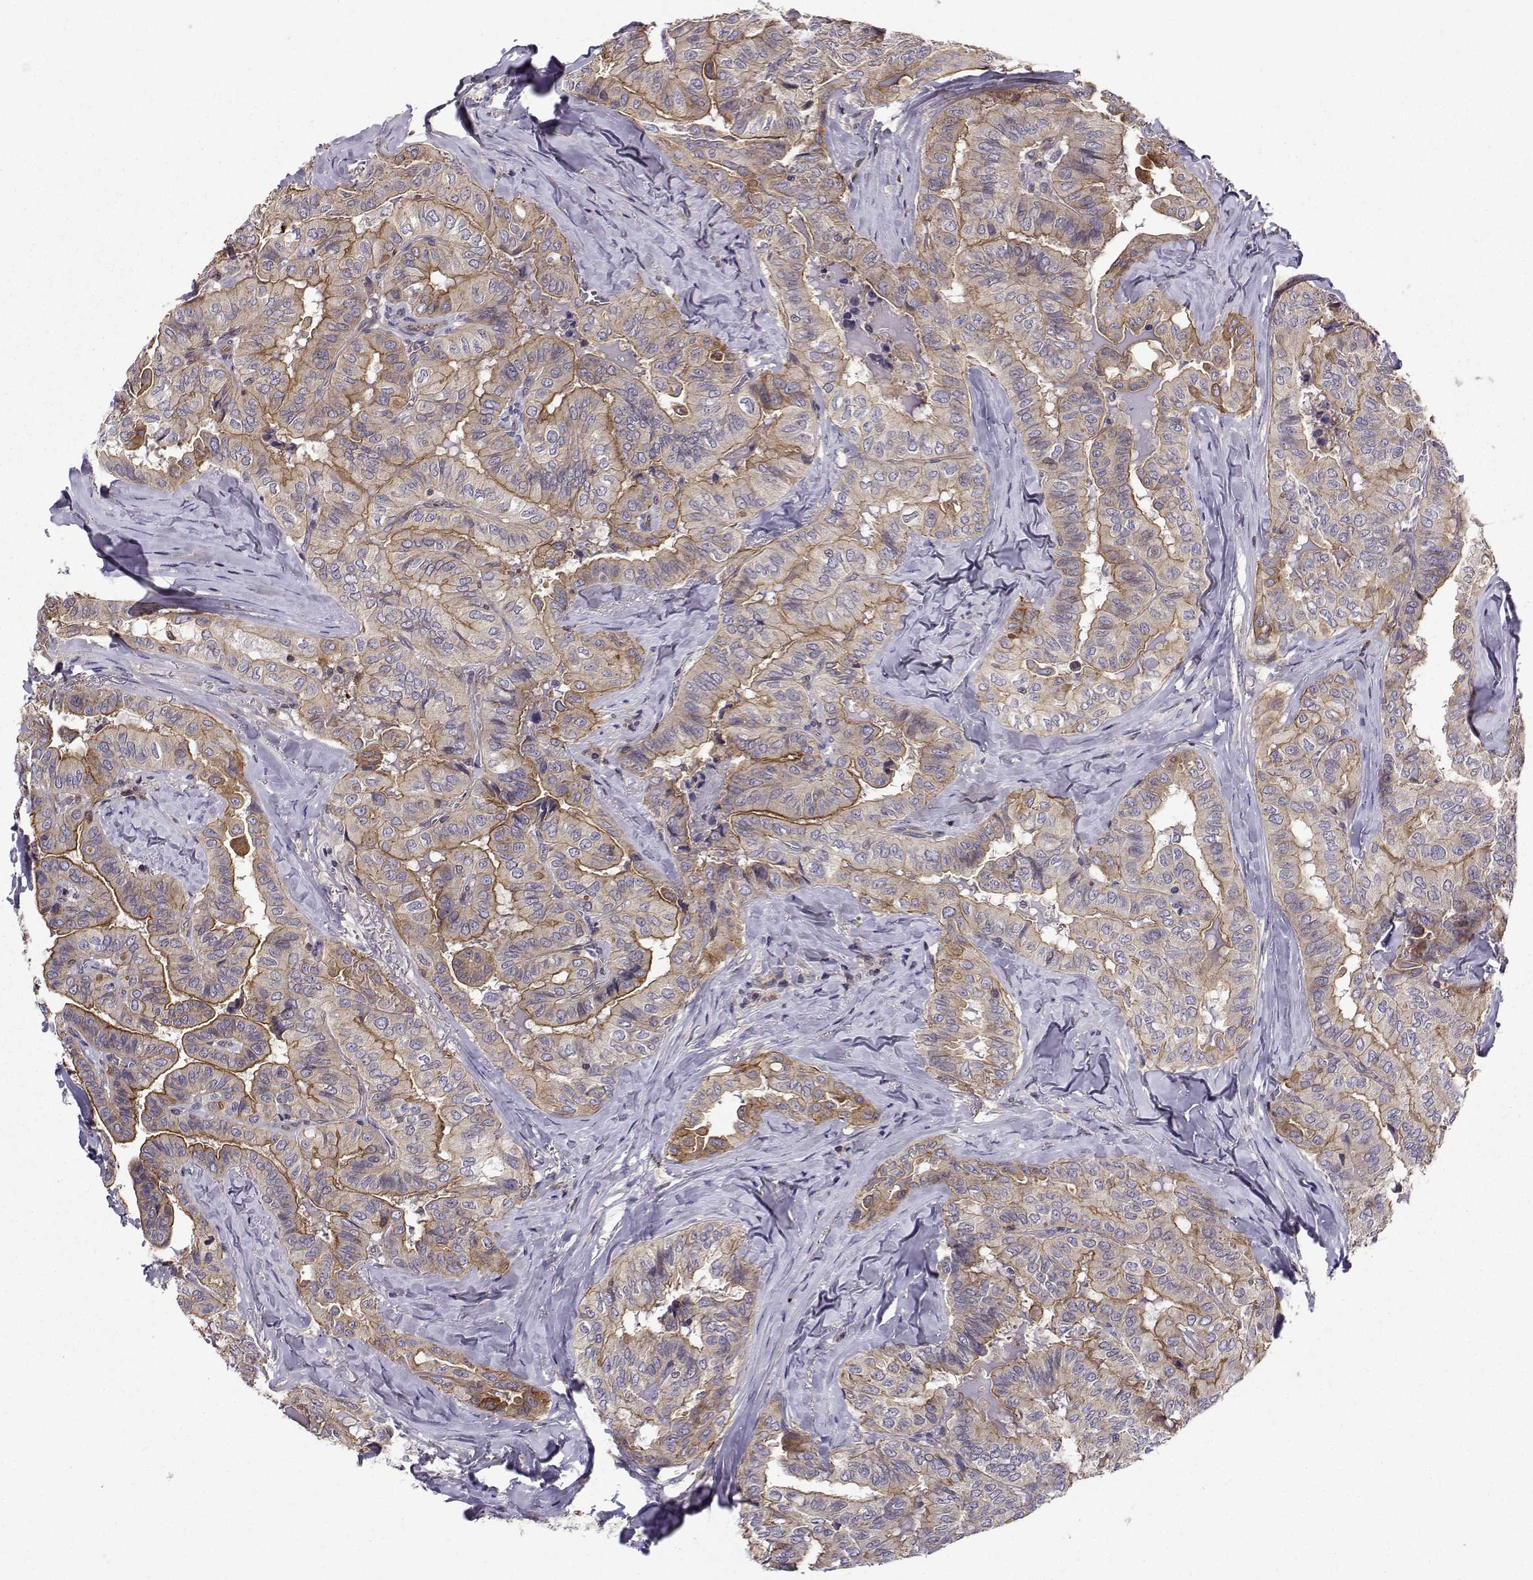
{"staining": {"intensity": "strong", "quantity": "25%-75%", "location": "cytoplasmic/membranous"}, "tissue": "thyroid cancer", "cell_type": "Tumor cells", "image_type": "cancer", "snomed": [{"axis": "morphology", "description": "Papillary adenocarcinoma, NOS"}, {"axis": "topography", "description": "Thyroid gland"}], "caption": "Immunohistochemistry photomicrograph of human thyroid papillary adenocarcinoma stained for a protein (brown), which shows high levels of strong cytoplasmic/membranous expression in about 25%-75% of tumor cells.", "gene": "ITGB8", "patient": {"sex": "female", "age": 68}}